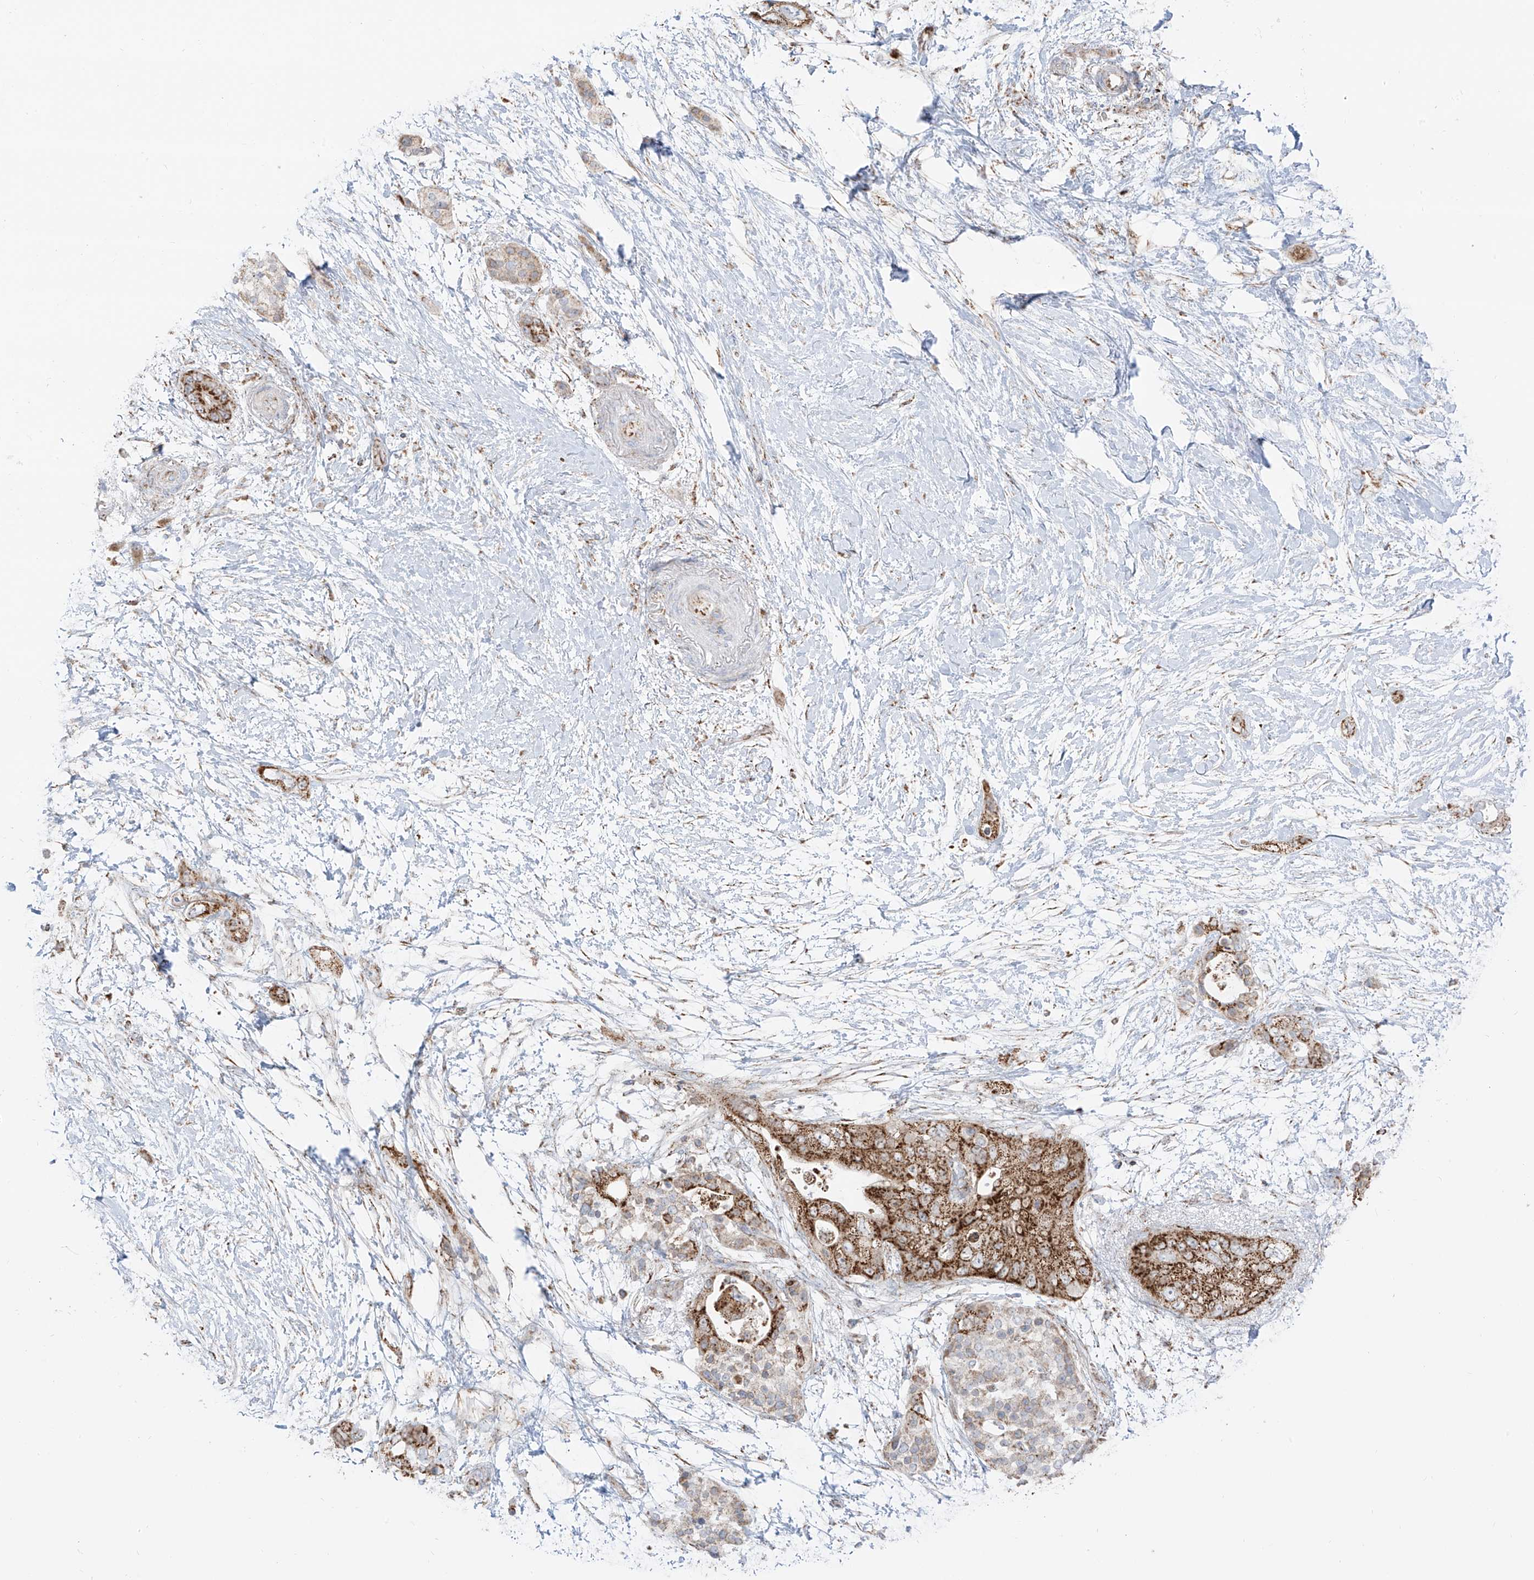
{"staining": {"intensity": "strong", "quantity": ">75%", "location": "cytoplasmic/membranous"}, "tissue": "pancreatic cancer", "cell_type": "Tumor cells", "image_type": "cancer", "snomed": [{"axis": "morphology", "description": "Adenocarcinoma, NOS"}, {"axis": "topography", "description": "Pancreas"}], "caption": "Human pancreatic cancer (adenocarcinoma) stained for a protein (brown) displays strong cytoplasmic/membranous positive positivity in about >75% of tumor cells.", "gene": "ETHE1", "patient": {"sex": "male", "age": 53}}